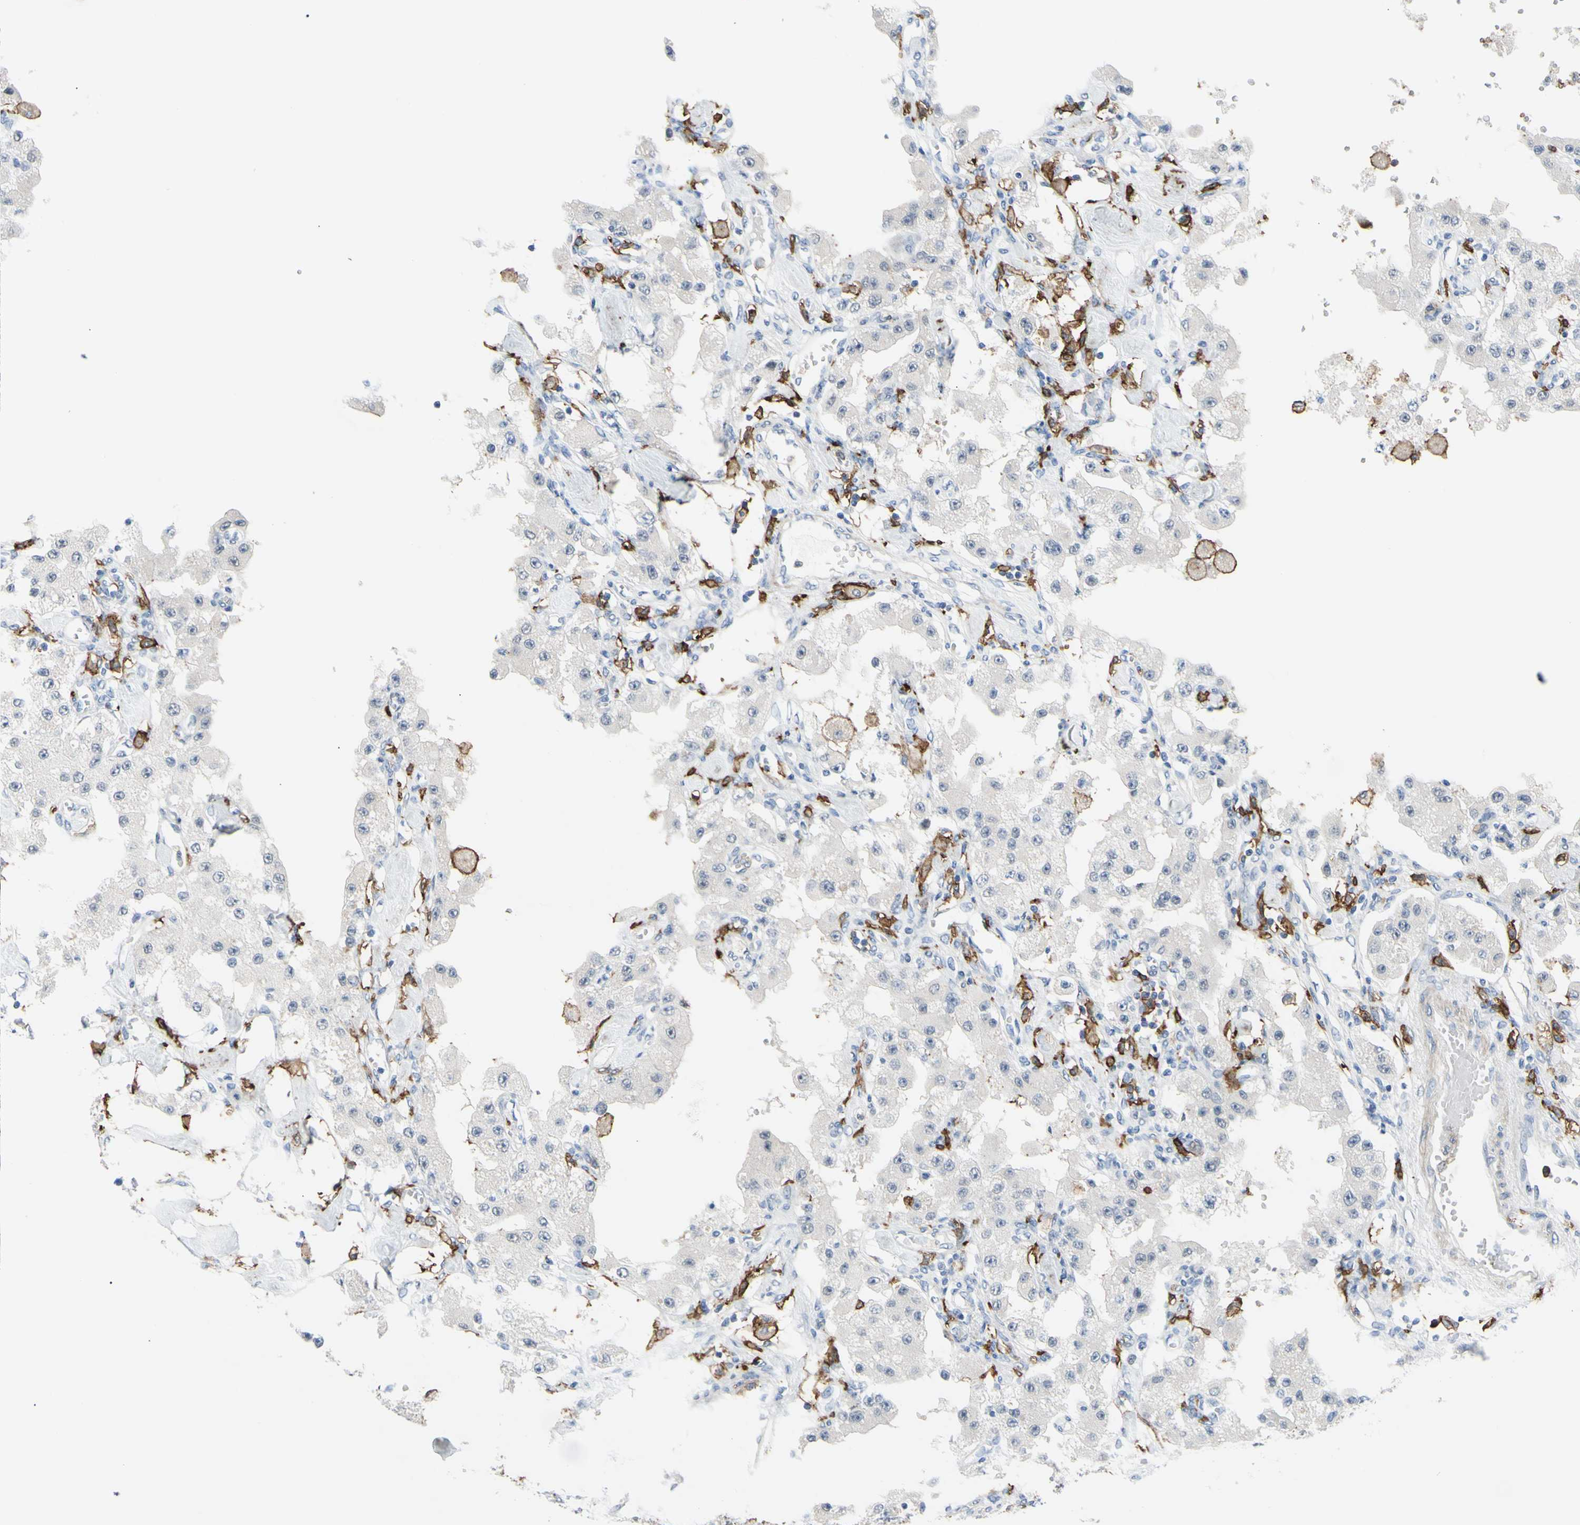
{"staining": {"intensity": "negative", "quantity": "none", "location": "none"}, "tissue": "carcinoid", "cell_type": "Tumor cells", "image_type": "cancer", "snomed": [{"axis": "morphology", "description": "Carcinoid, malignant, NOS"}, {"axis": "topography", "description": "Pancreas"}], "caption": "There is no significant positivity in tumor cells of malignant carcinoid.", "gene": "FCGR2A", "patient": {"sex": "male", "age": 41}}